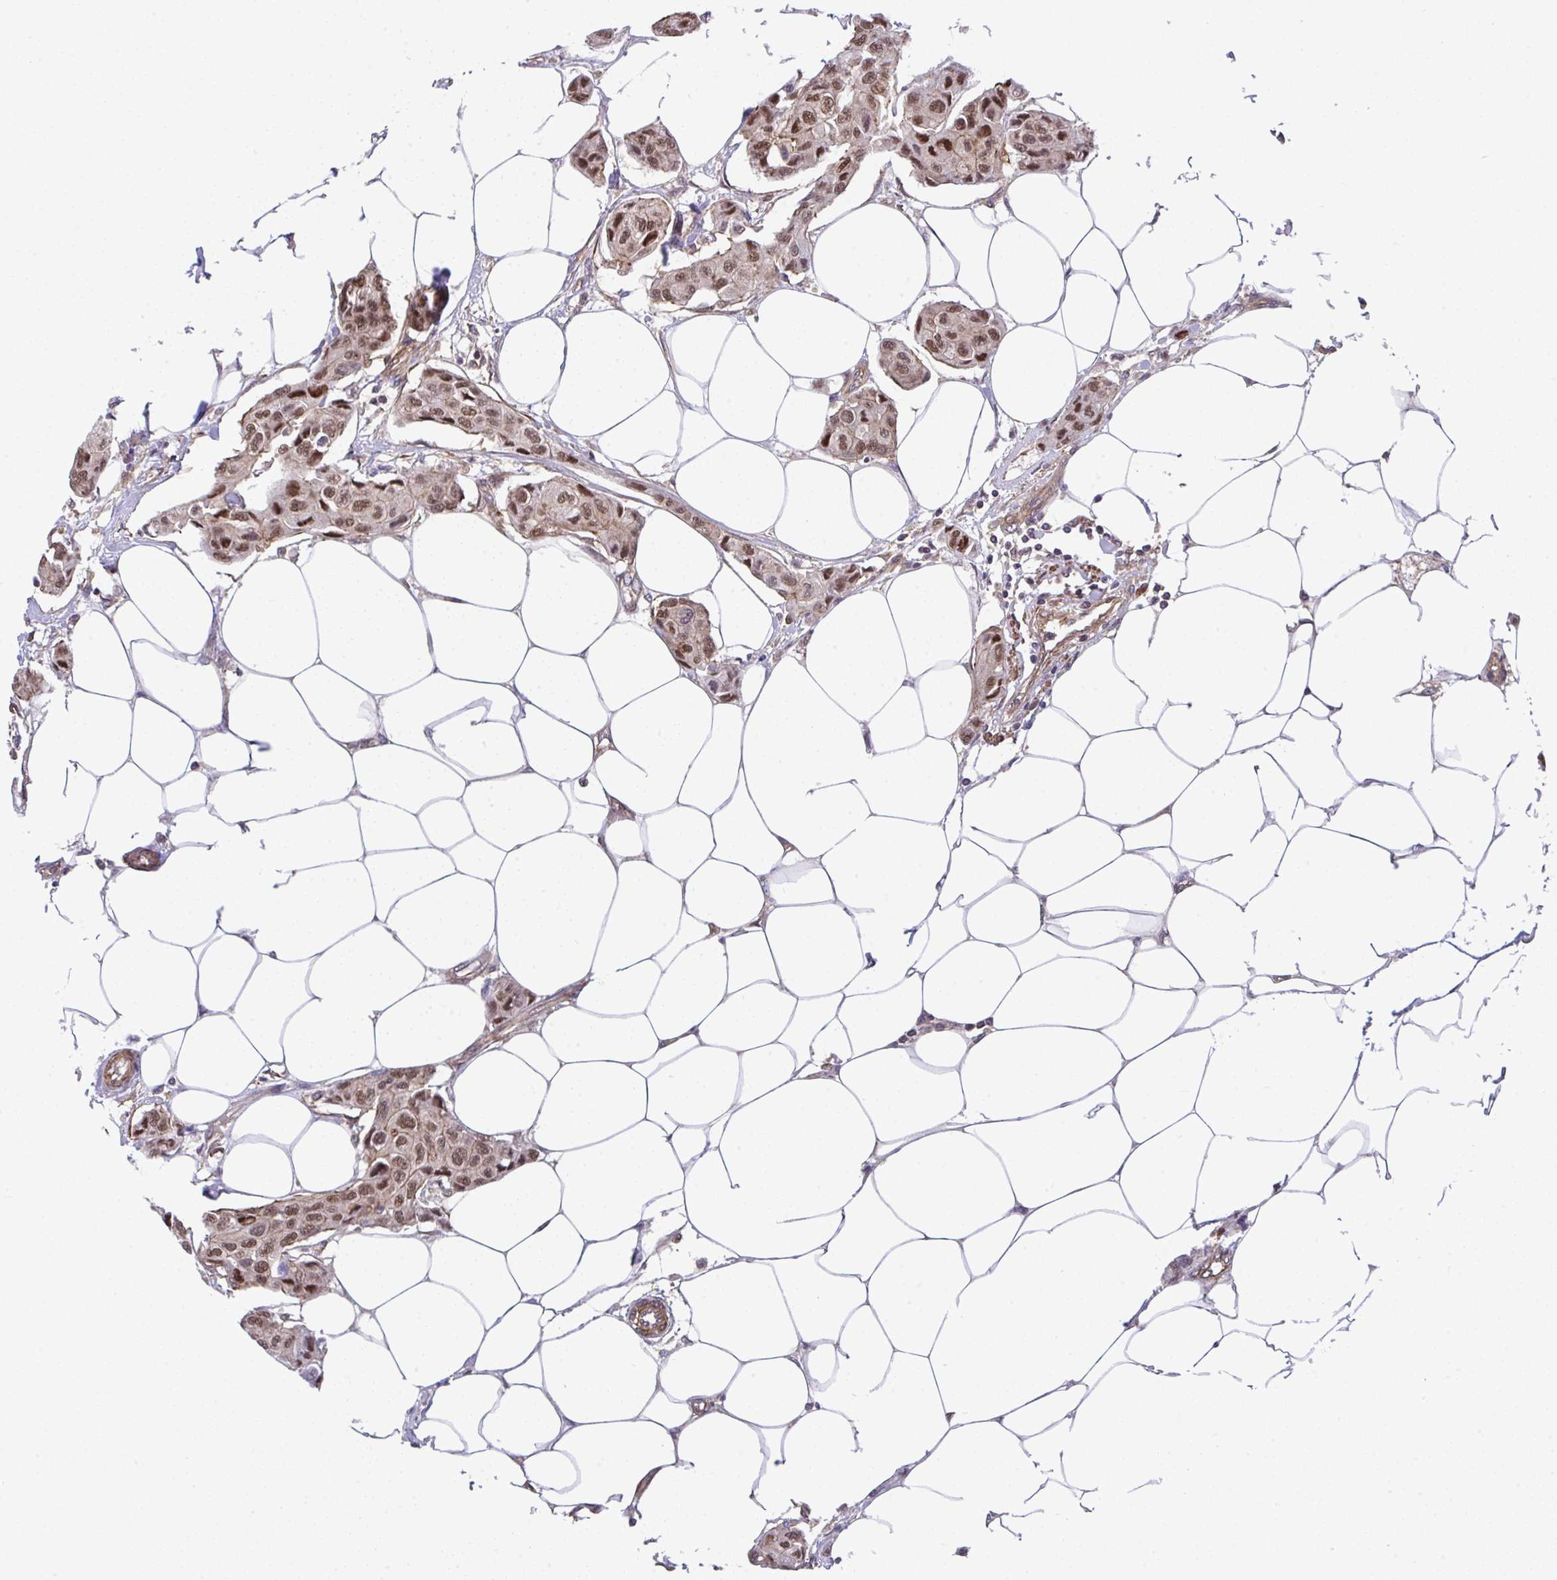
{"staining": {"intensity": "strong", "quantity": ">75%", "location": "cytoplasmic/membranous,nuclear"}, "tissue": "breast cancer", "cell_type": "Tumor cells", "image_type": "cancer", "snomed": [{"axis": "morphology", "description": "Duct carcinoma"}, {"axis": "topography", "description": "Breast"}, {"axis": "topography", "description": "Lymph node"}], "caption": "Invasive ductal carcinoma (breast) stained with a protein marker displays strong staining in tumor cells.", "gene": "ZNF696", "patient": {"sex": "female", "age": 80}}